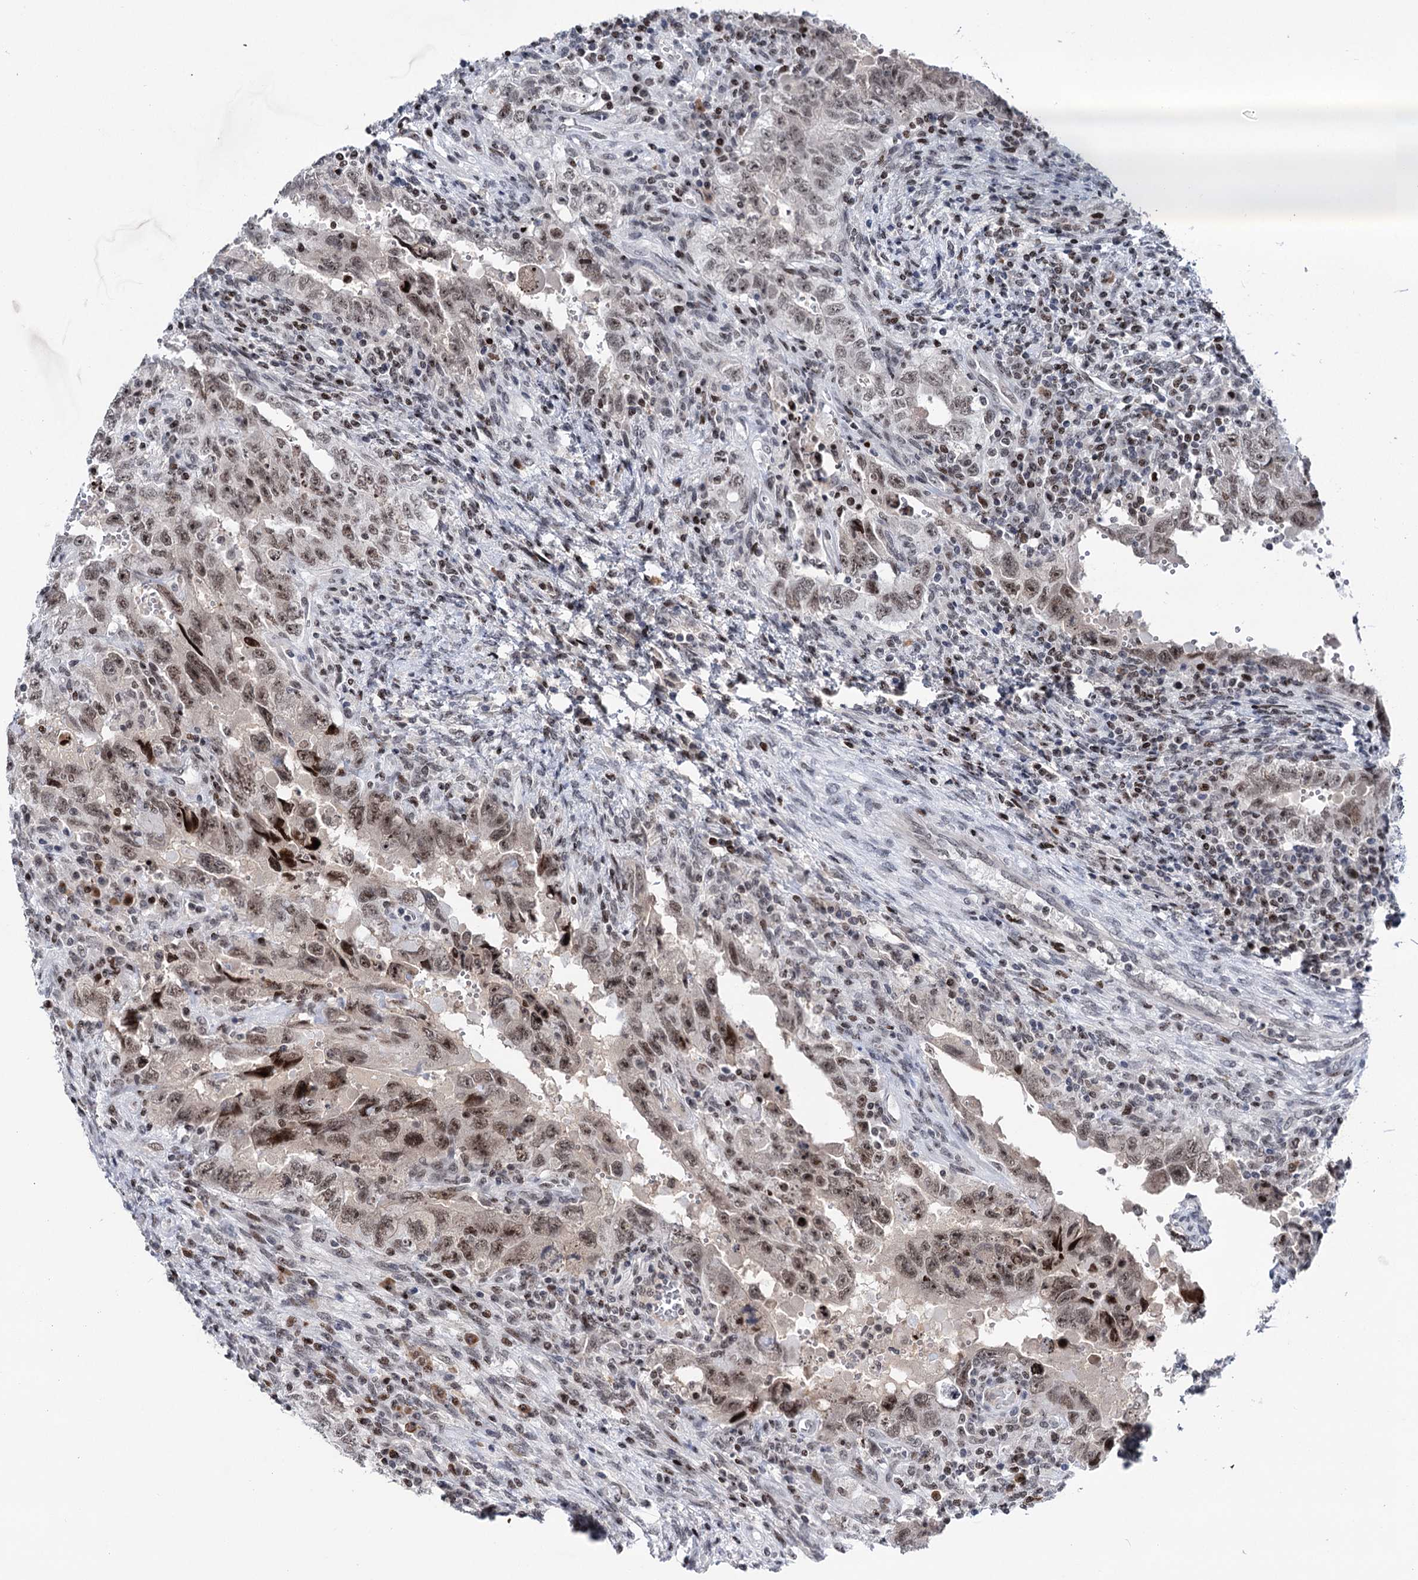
{"staining": {"intensity": "weak", "quantity": "25%-75%", "location": "nuclear"}, "tissue": "testis cancer", "cell_type": "Tumor cells", "image_type": "cancer", "snomed": [{"axis": "morphology", "description": "Carcinoma, Embryonal, NOS"}, {"axis": "topography", "description": "Testis"}], "caption": "Immunohistochemistry (IHC) of testis cancer (embryonal carcinoma) exhibits low levels of weak nuclear expression in about 25%-75% of tumor cells.", "gene": "ZCCHC10", "patient": {"sex": "male", "age": 26}}